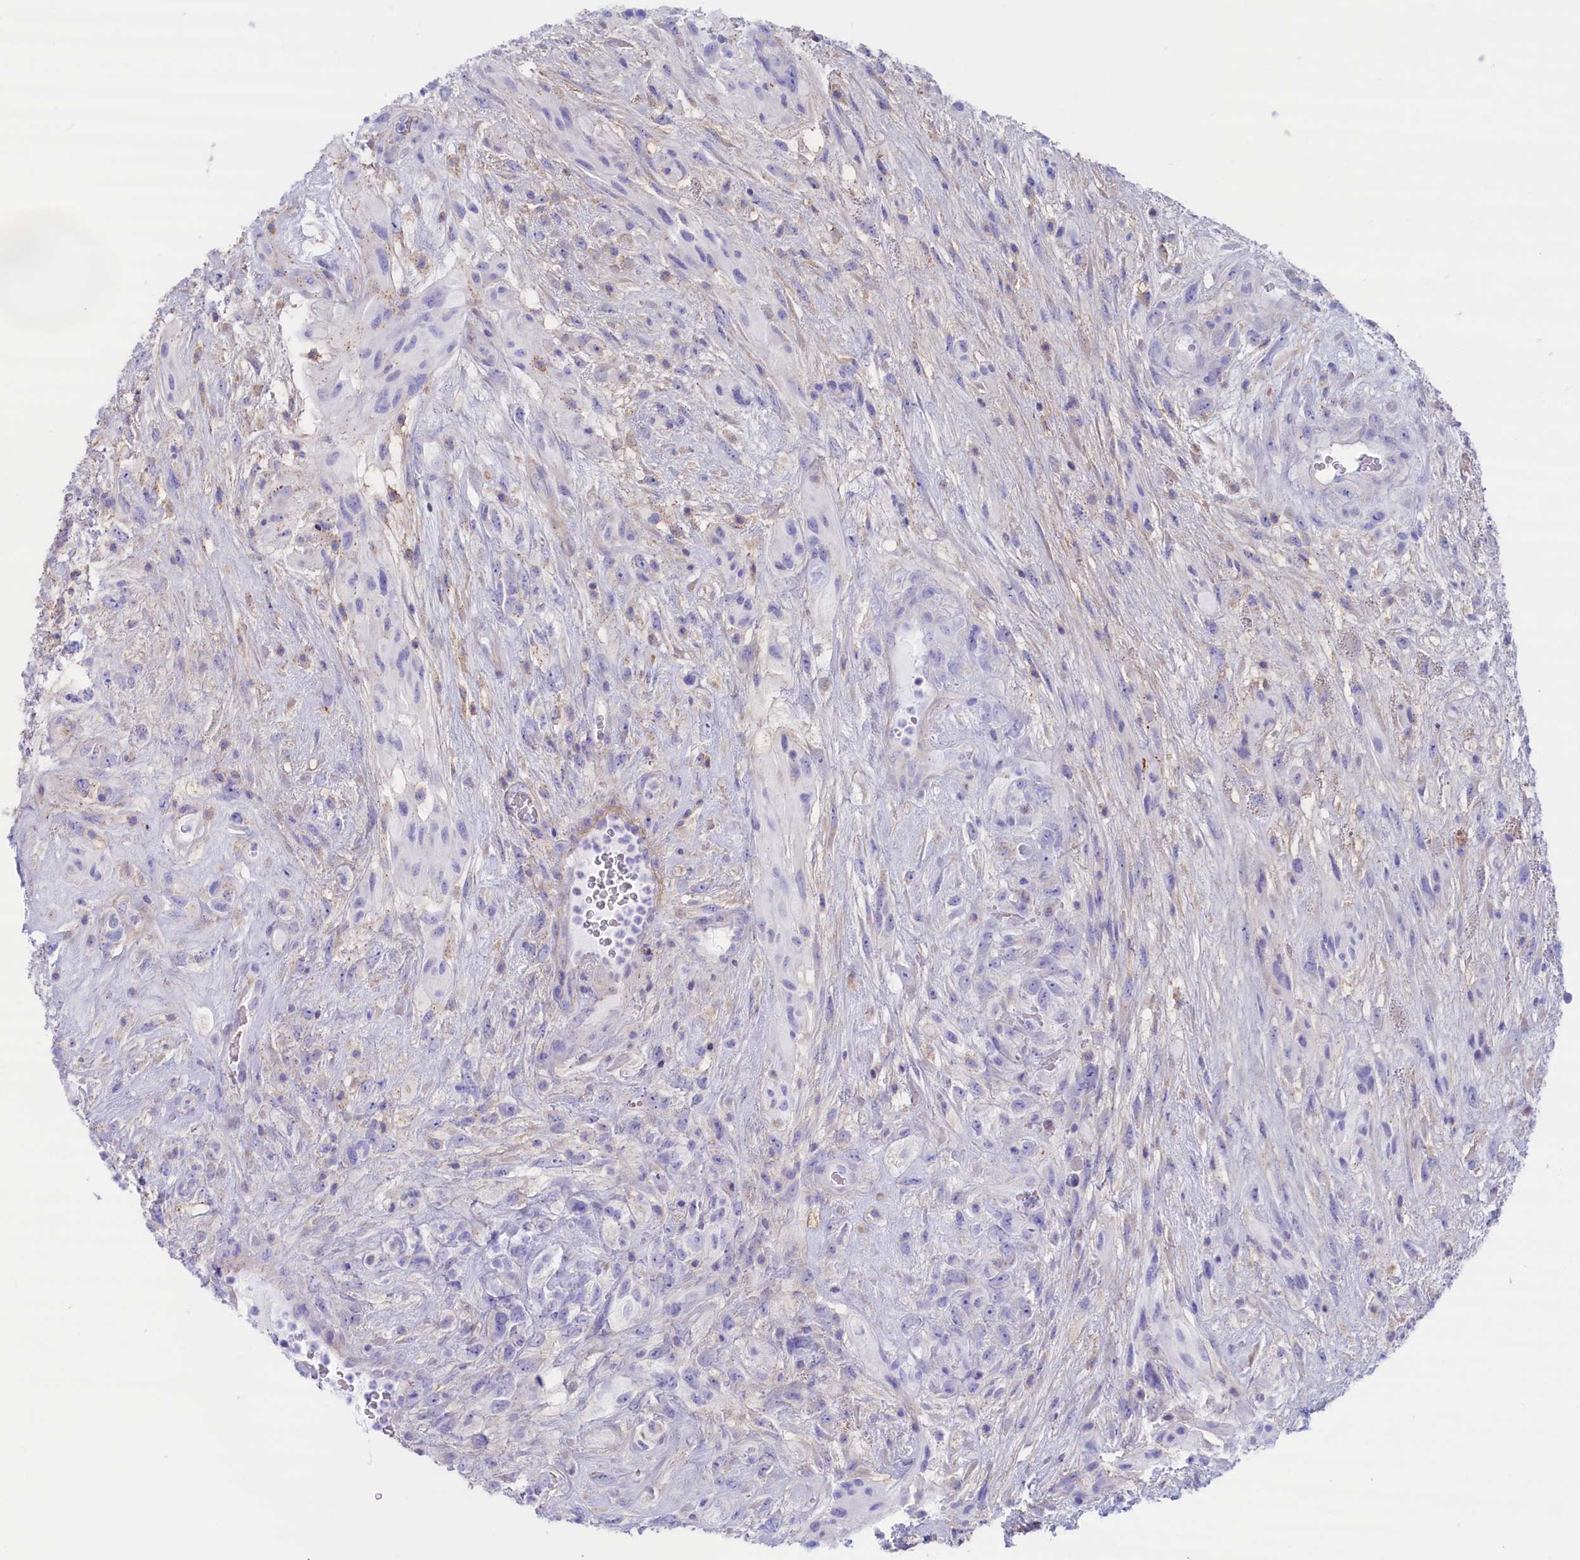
{"staining": {"intensity": "negative", "quantity": "none", "location": "none"}, "tissue": "glioma", "cell_type": "Tumor cells", "image_type": "cancer", "snomed": [{"axis": "morphology", "description": "Glioma, malignant, High grade"}, {"axis": "topography", "description": "Brain"}], "caption": "Human glioma stained for a protein using immunohistochemistry demonstrates no expression in tumor cells.", "gene": "MPV17L2", "patient": {"sex": "male", "age": 61}}